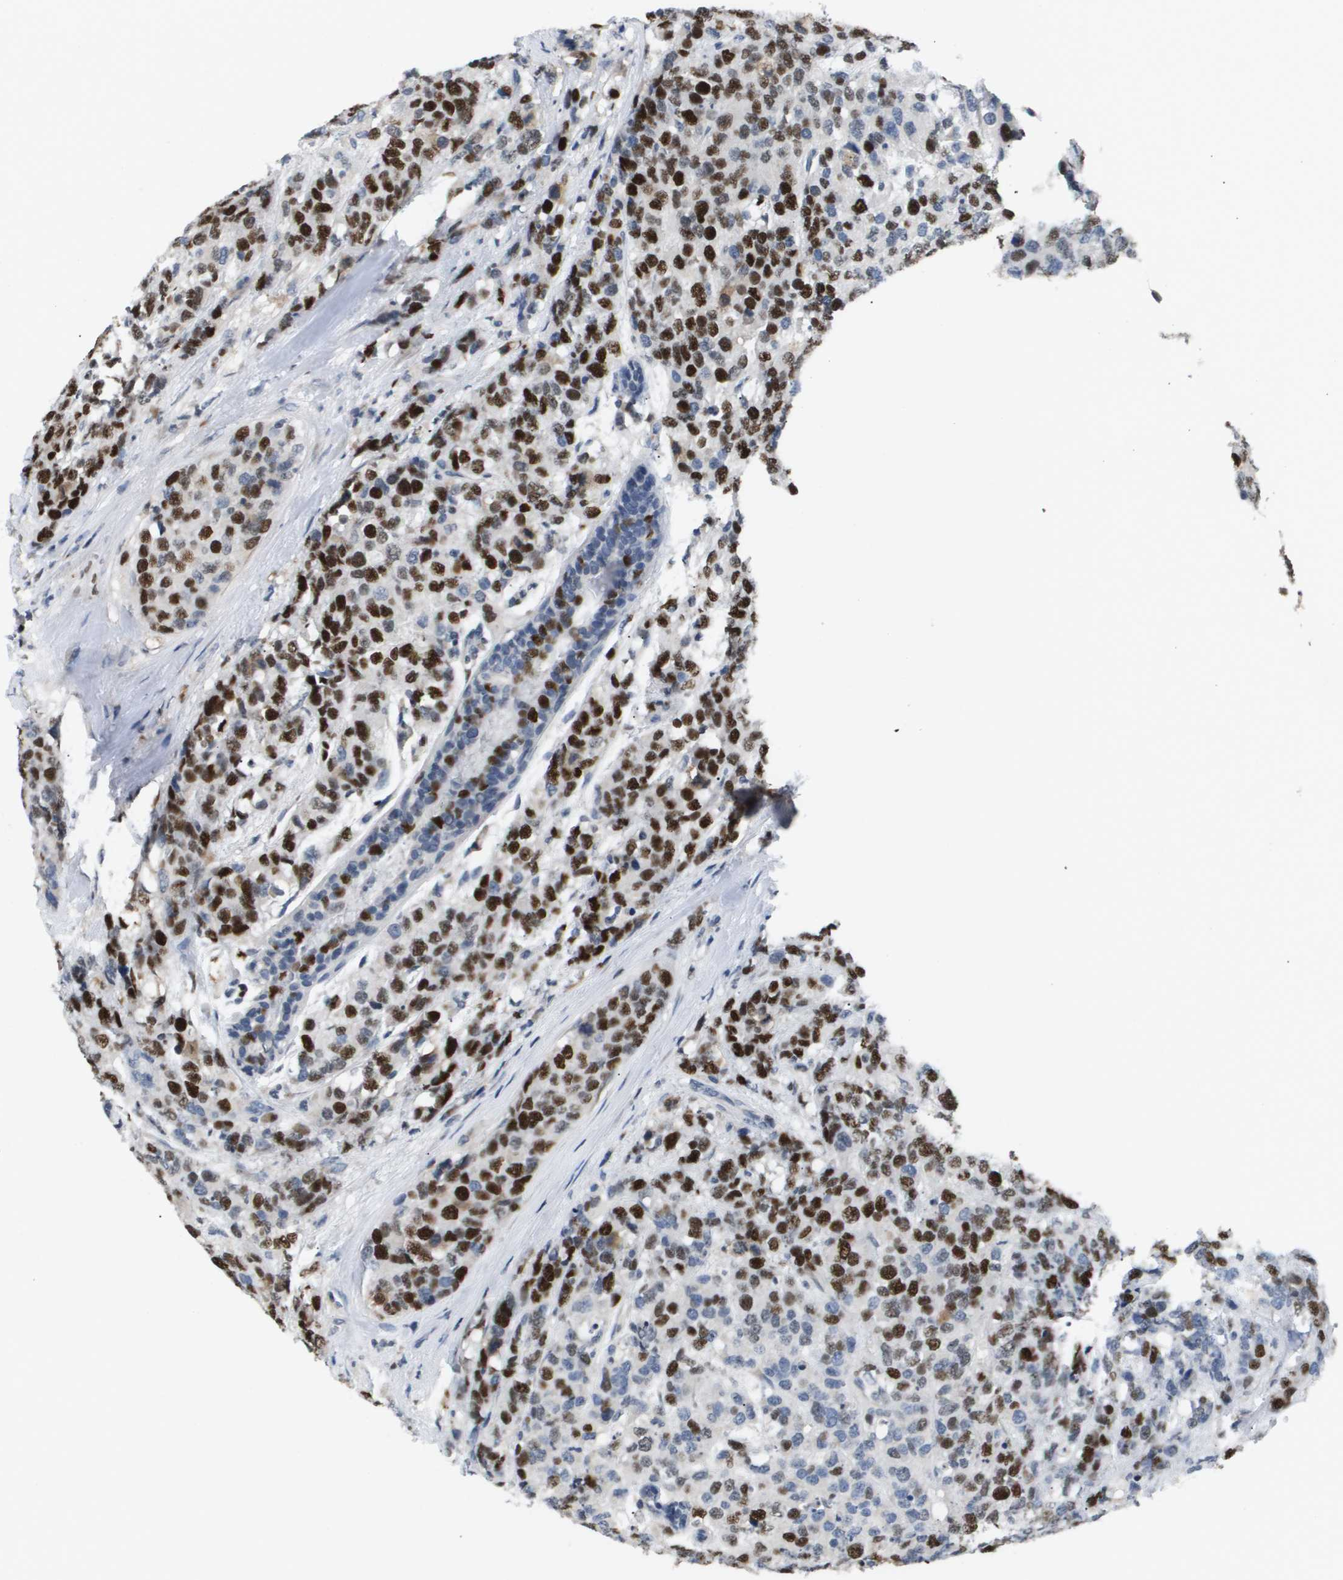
{"staining": {"intensity": "strong", "quantity": ">75%", "location": "nuclear"}, "tissue": "breast cancer", "cell_type": "Tumor cells", "image_type": "cancer", "snomed": [{"axis": "morphology", "description": "Lobular carcinoma"}, {"axis": "topography", "description": "Breast"}], "caption": "IHC (DAB (3,3'-diaminobenzidine)) staining of breast cancer (lobular carcinoma) demonstrates strong nuclear protein expression in about >75% of tumor cells.", "gene": "ANAPC2", "patient": {"sex": "female", "age": 59}}